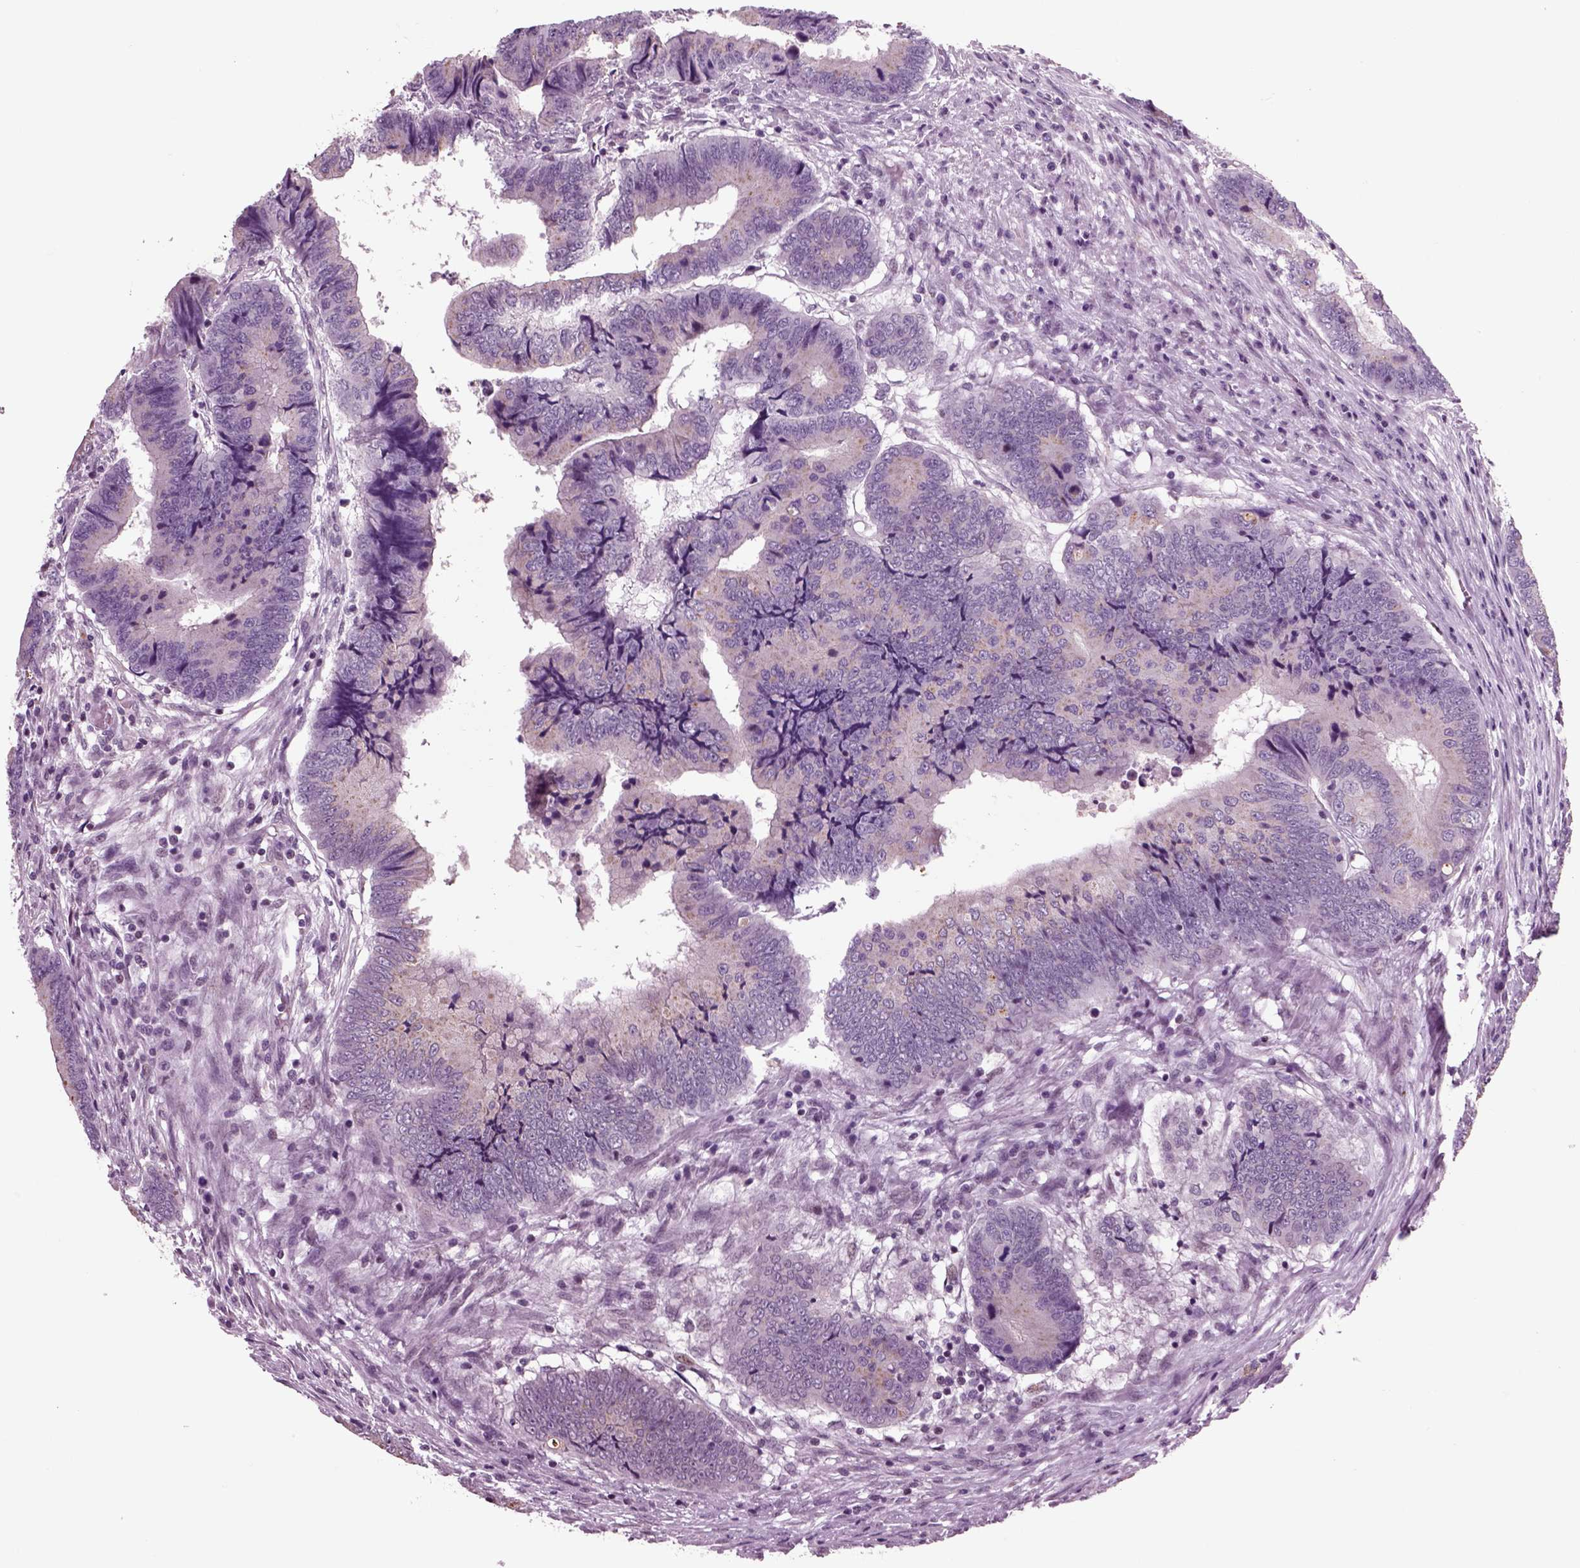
{"staining": {"intensity": "negative", "quantity": "none", "location": "none"}, "tissue": "colorectal cancer", "cell_type": "Tumor cells", "image_type": "cancer", "snomed": [{"axis": "morphology", "description": "Adenocarcinoma, NOS"}, {"axis": "topography", "description": "Colon"}], "caption": "An immunohistochemistry (IHC) photomicrograph of colorectal cancer is shown. There is no staining in tumor cells of colorectal cancer.", "gene": "CHGB", "patient": {"sex": "male", "age": 53}}